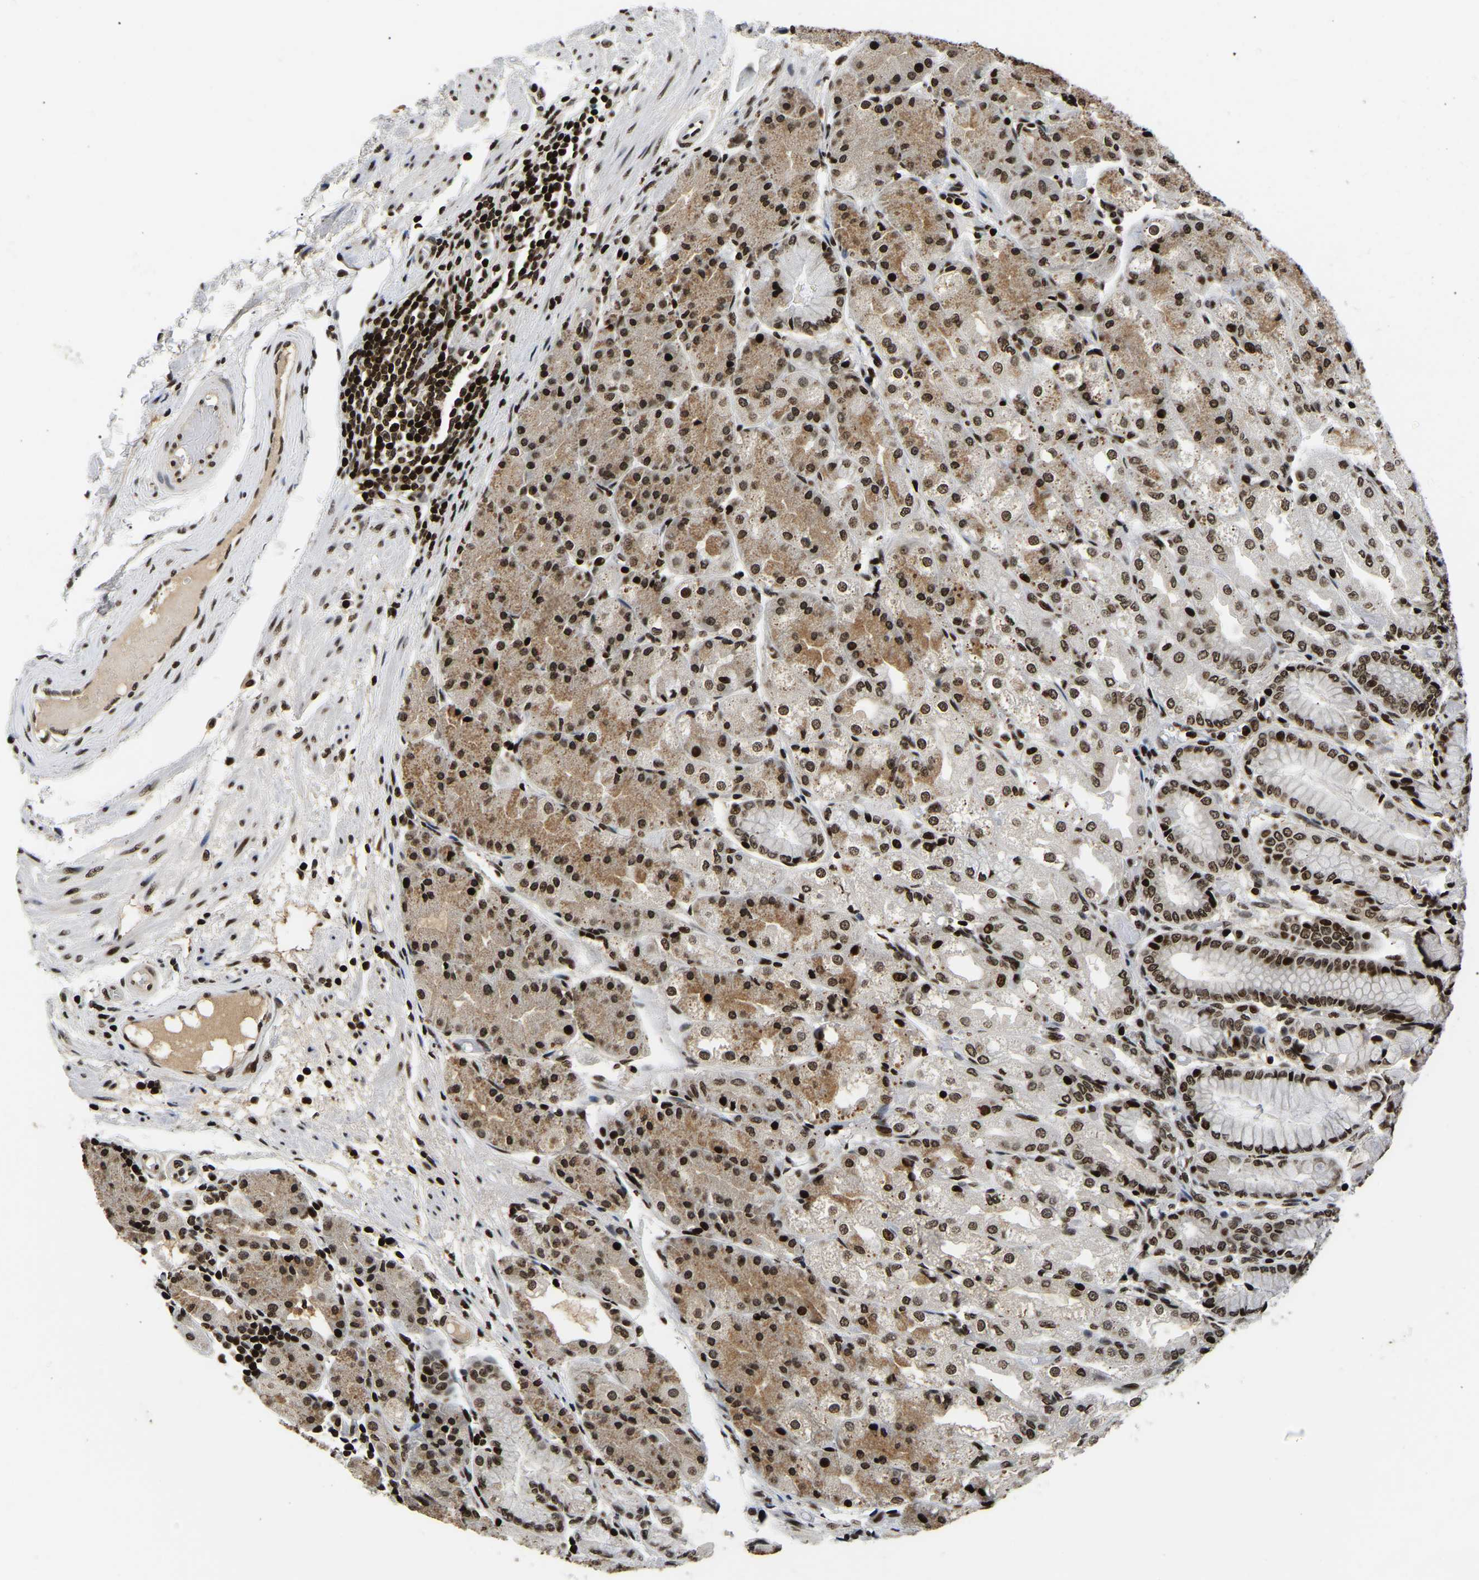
{"staining": {"intensity": "strong", "quantity": ">75%", "location": "cytoplasmic/membranous,nuclear"}, "tissue": "stomach", "cell_type": "Glandular cells", "image_type": "normal", "snomed": [{"axis": "morphology", "description": "Normal tissue, NOS"}, {"axis": "topography", "description": "Stomach, upper"}], "caption": "IHC of unremarkable stomach displays high levels of strong cytoplasmic/membranous,nuclear staining in about >75% of glandular cells.", "gene": "LRRC61", "patient": {"sex": "male", "age": 72}}